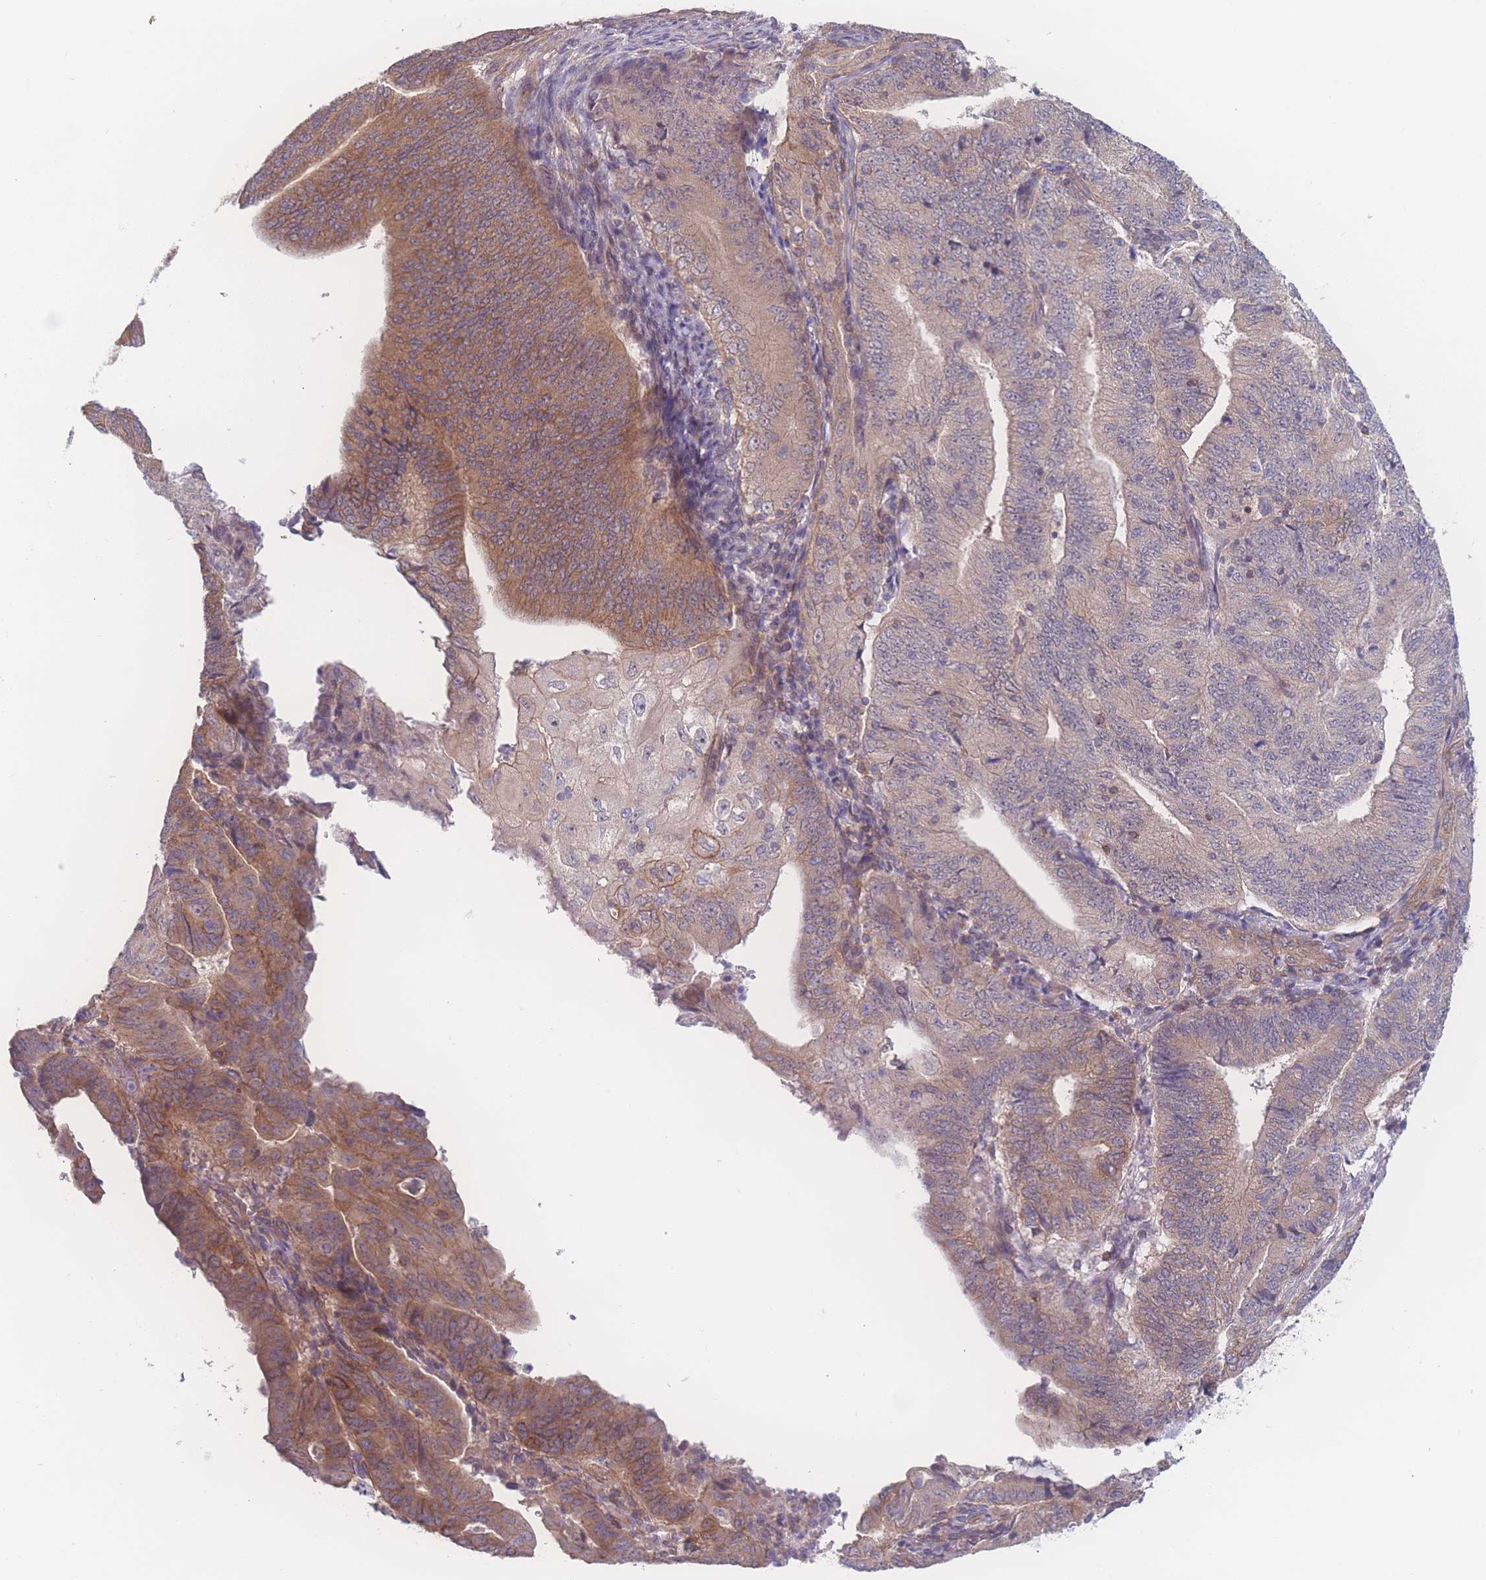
{"staining": {"intensity": "moderate", "quantity": "25%-75%", "location": "cytoplasmic/membranous"}, "tissue": "endometrial cancer", "cell_type": "Tumor cells", "image_type": "cancer", "snomed": [{"axis": "morphology", "description": "Adenocarcinoma, NOS"}, {"axis": "topography", "description": "Endometrium"}], "caption": "Endometrial adenocarcinoma stained with a protein marker exhibits moderate staining in tumor cells.", "gene": "CFAP97", "patient": {"sex": "female", "age": 70}}